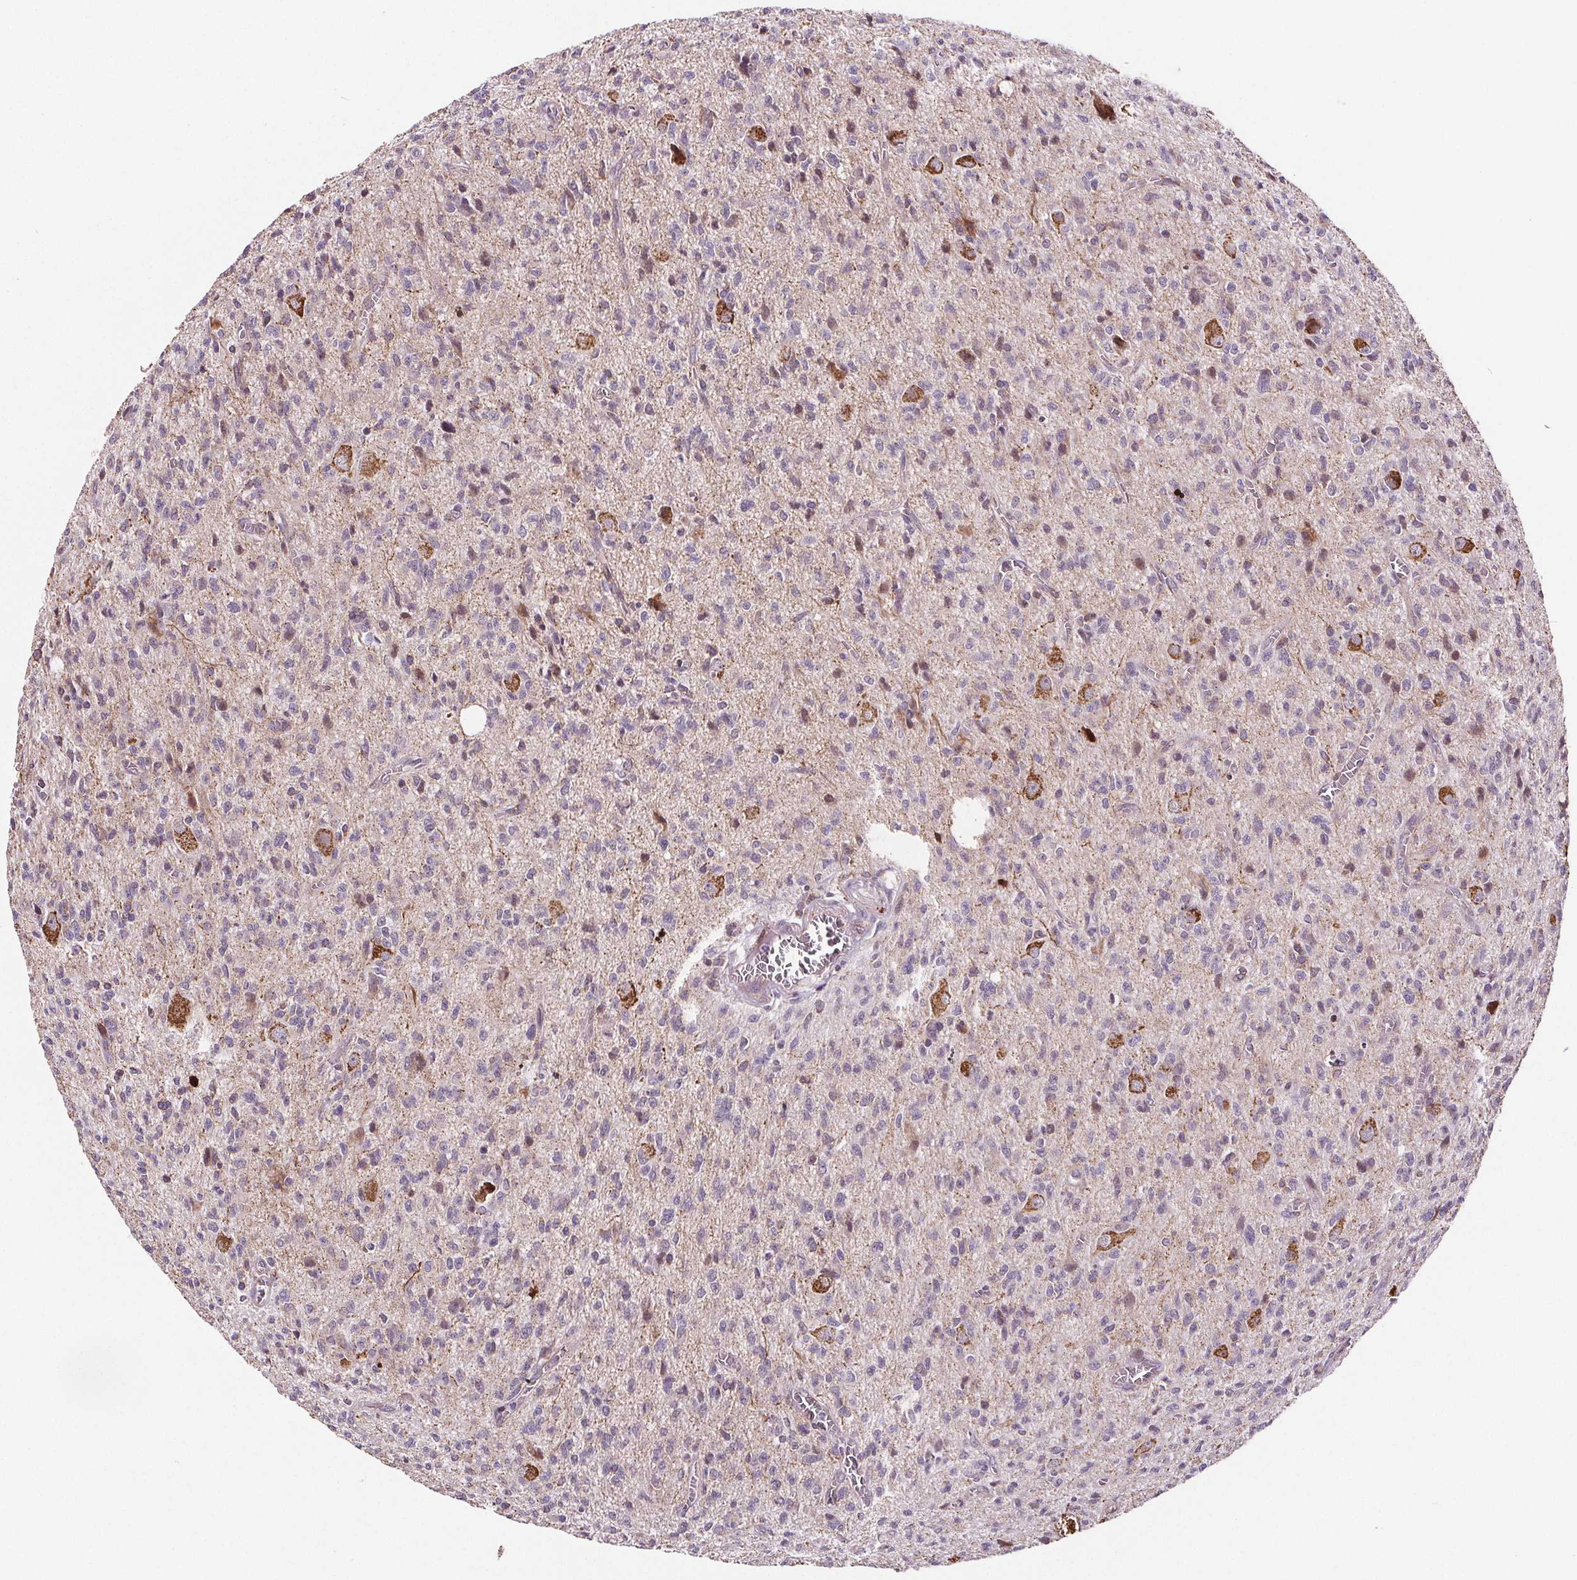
{"staining": {"intensity": "negative", "quantity": "none", "location": "none"}, "tissue": "glioma", "cell_type": "Tumor cells", "image_type": "cancer", "snomed": [{"axis": "morphology", "description": "Glioma, malignant, Low grade"}, {"axis": "topography", "description": "Brain"}], "caption": "This micrograph is of low-grade glioma (malignant) stained with immunohistochemistry (IHC) to label a protein in brown with the nuclei are counter-stained blue. There is no staining in tumor cells.", "gene": "SUCLA2", "patient": {"sex": "male", "age": 64}}